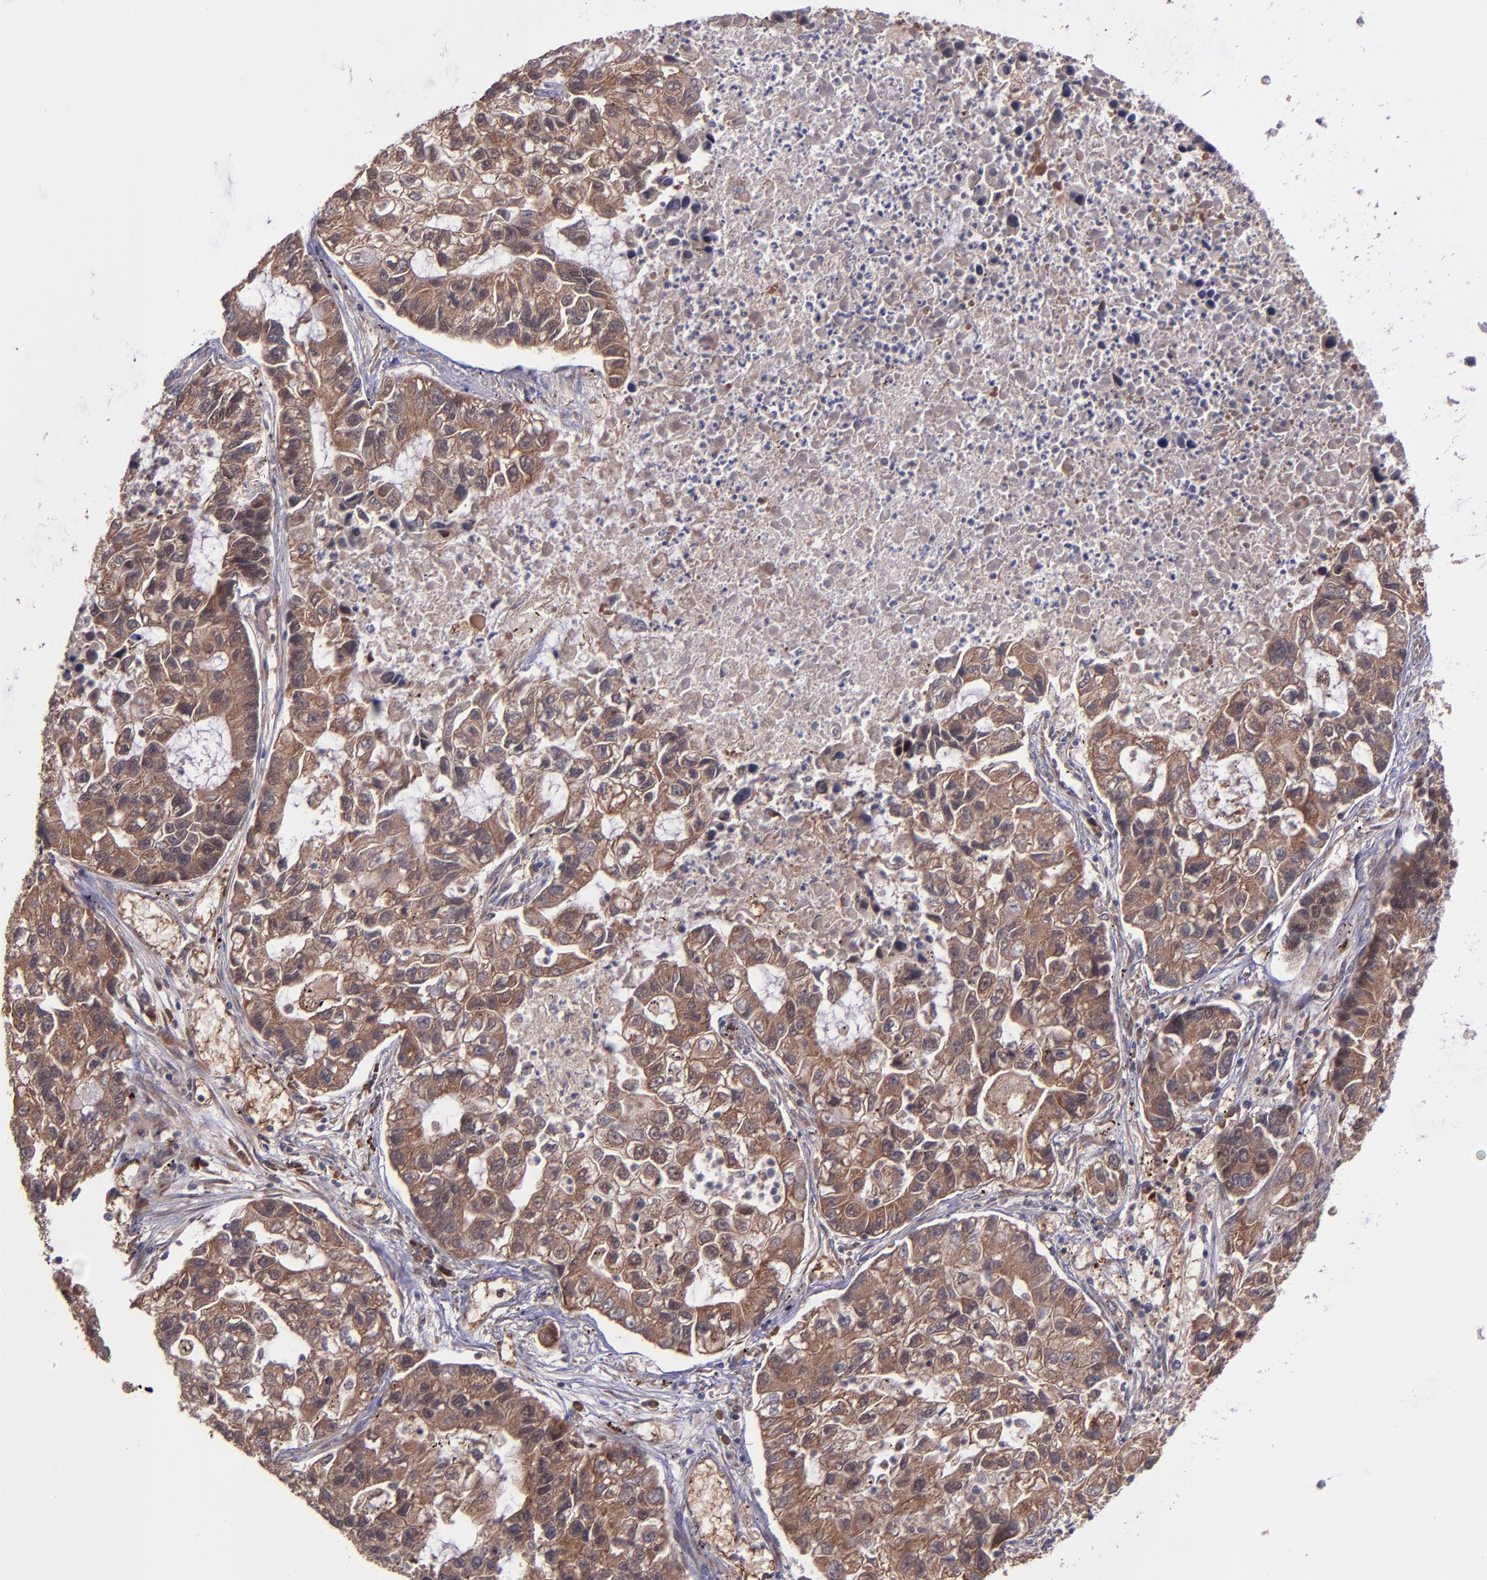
{"staining": {"intensity": "strong", "quantity": ">75%", "location": "cytoplasmic/membranous"}, "tissue": "lung cancer", "cell_type": "Tumor cells", "image_type": "cancer", "snomed": [{"axis": "morphology", "description": "Adenocarcinoma, NOS"}, {"axis": "topography", "description": "Lung"}], "caption": "The micrograph displays a brown stain indicating the presence of a protein in the cytoplasmic/membranous of tumor cells in adenocarcinoma (lung).", "gene": "USP51", "patient": {"sex": "female", "age": 51}}